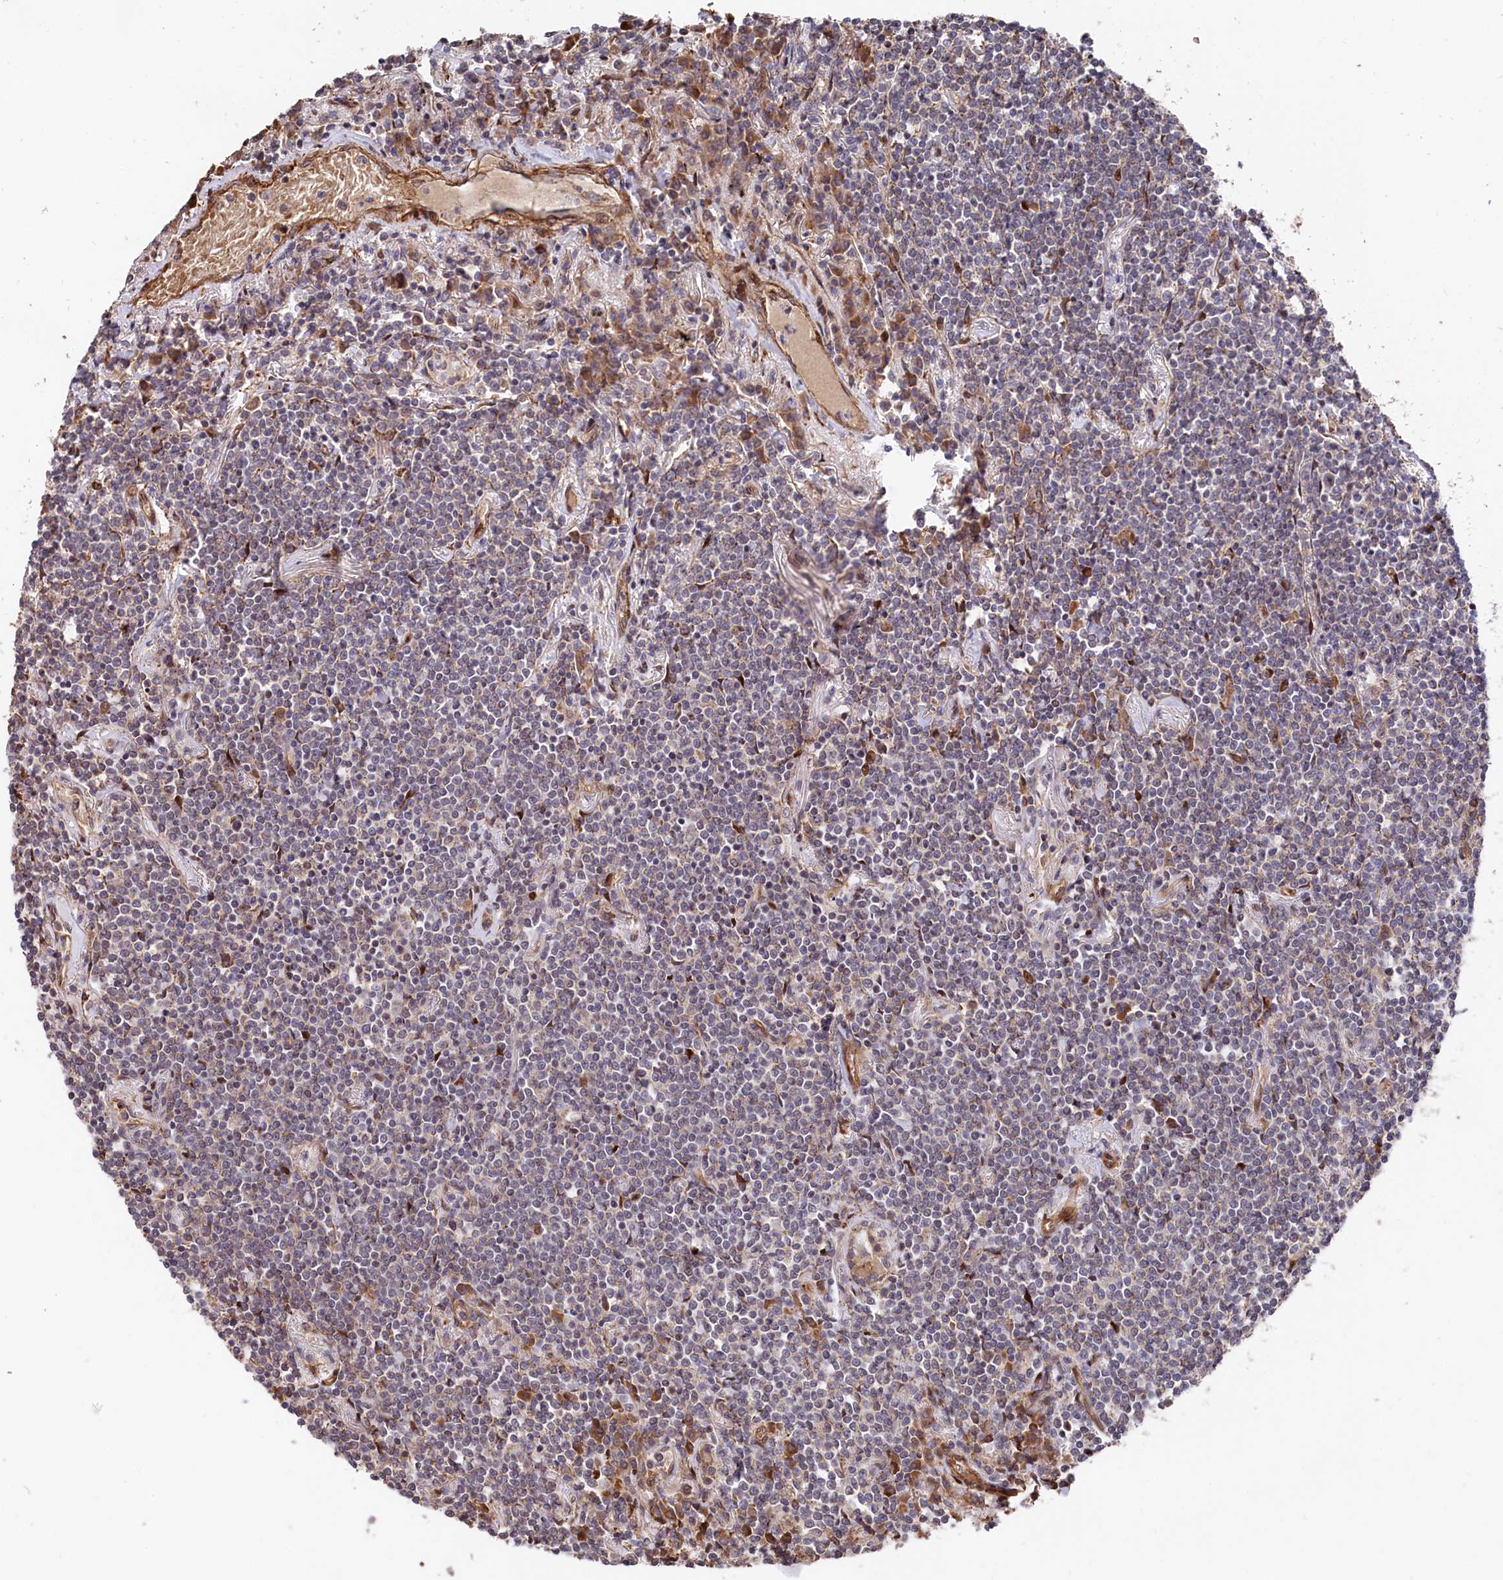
{"staining": {"intensity": "weak", "quantity": "<25%", "location": "cytoplasmic/membranous"}, "tissue": "lymphoma", "cell_type": "Tumor cells", "image_type": "cancer", "snomed": [{"axis": "morphology", "description": "Malignant lymphoma, non-Hodgkin's type, Low grade"}, {"axis": "topography", "description": "Lung"}], "caption": "High magnification brightfield microscopy of lymphoma stained with DAB (3,3'-diaminobenzidine) (brown) and counterstained with hematoxylin (blue): tumor cells show no significant staining.", "gene": "TNKS1BP1", "patient": {"sex": "female", "age": 71}}